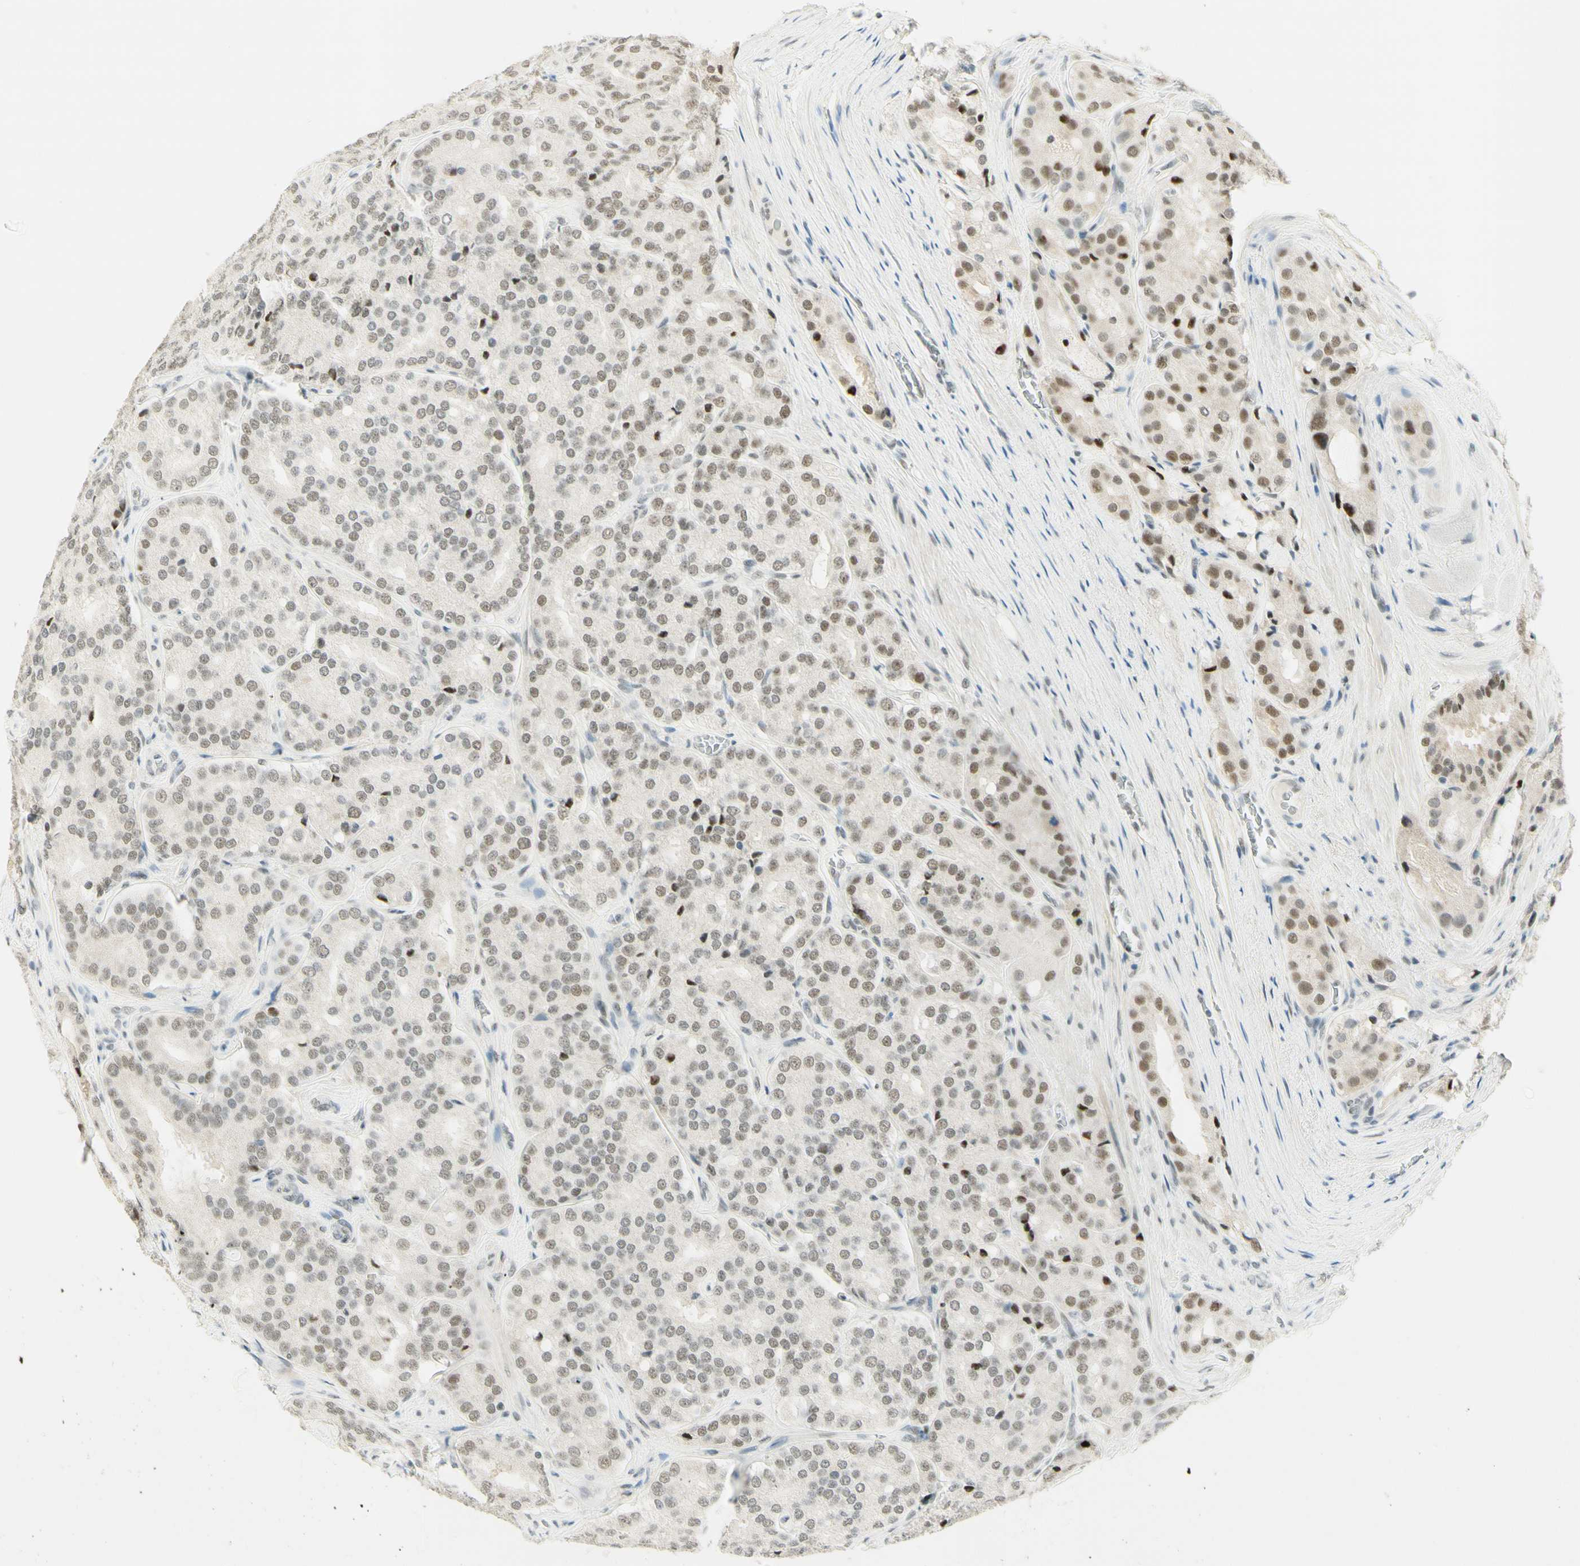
{"staining": {"intensity": "moderate", "quantity": "<25%", "location": "cytoplasmic/membranous,nuclear"}, "tissue": "prostate cancer", "cell_type": "Tumor cells", "image_type": "cancer", "snomed": [{"axis": "morphology", "description": "Adenocarcinoma, High grade"}, {"axis": "topography", "description": "Prostate"}], "caption": "This photomicrograph demonstrates immunohistochemistry (IHC) staining of human prostate adenocarcinoma (high-grade), with low moderate cytoplasmic/membranous and nuclear expression in approximately <25% of tumor cells.", "gene": "PMS2", "patient": {"sex": "male", "age": 65}}